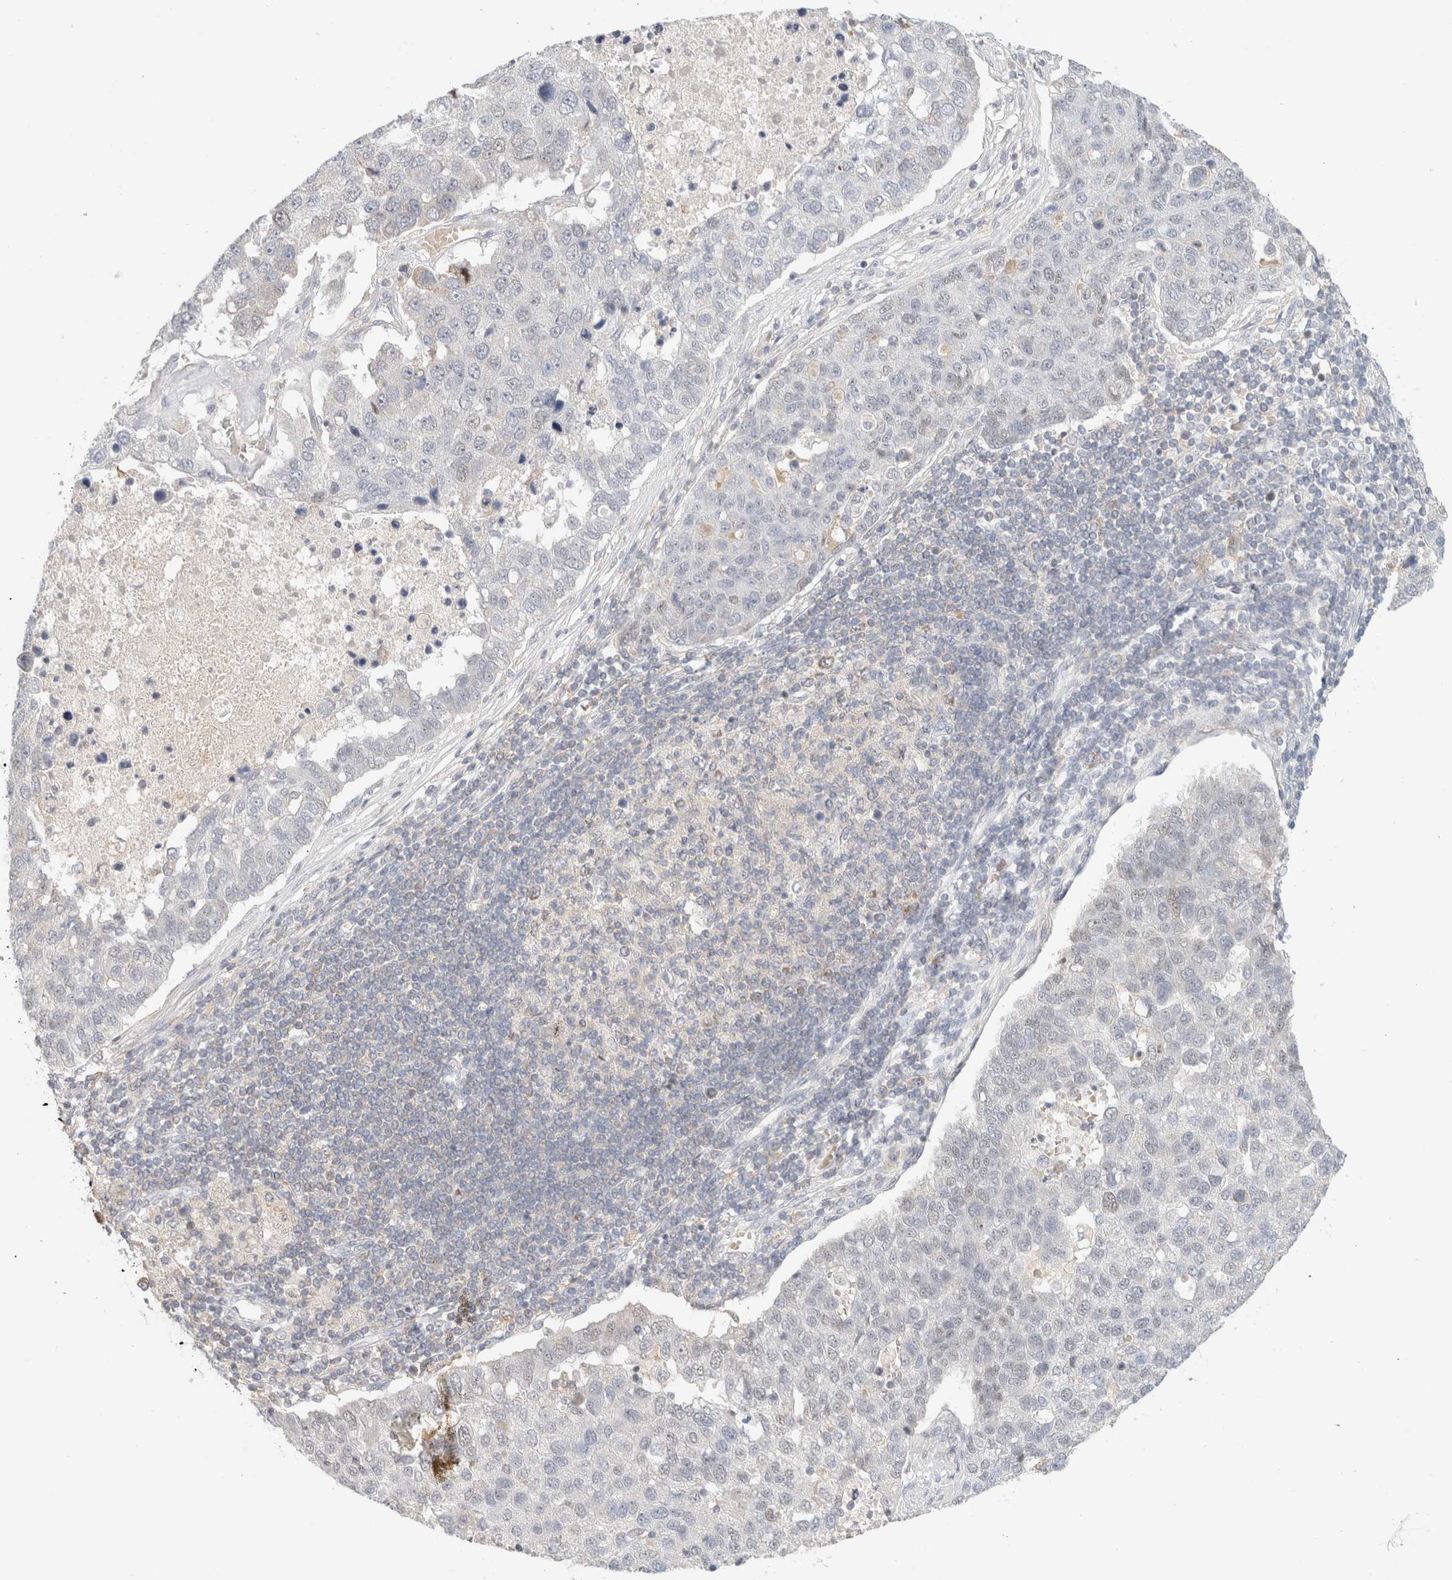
{"staining": {"intensity": "negative", "quantity": "none", "location": "none"}, "tissue": "pancreatic cancer", "cell_type": "Tumor cells", "image_type": "cancer", "snomed": [{"axis": "morphology", "description": "Adenocarcinoma, NOS"}, {"axis": "topography", "description": "Pancreas"}], "caption": "Tumor cells are negative for protein expression in human pancreatic adenocarcinoma.", "gene": "MRM3", "patient": {"sex": "female", "age": 61}}